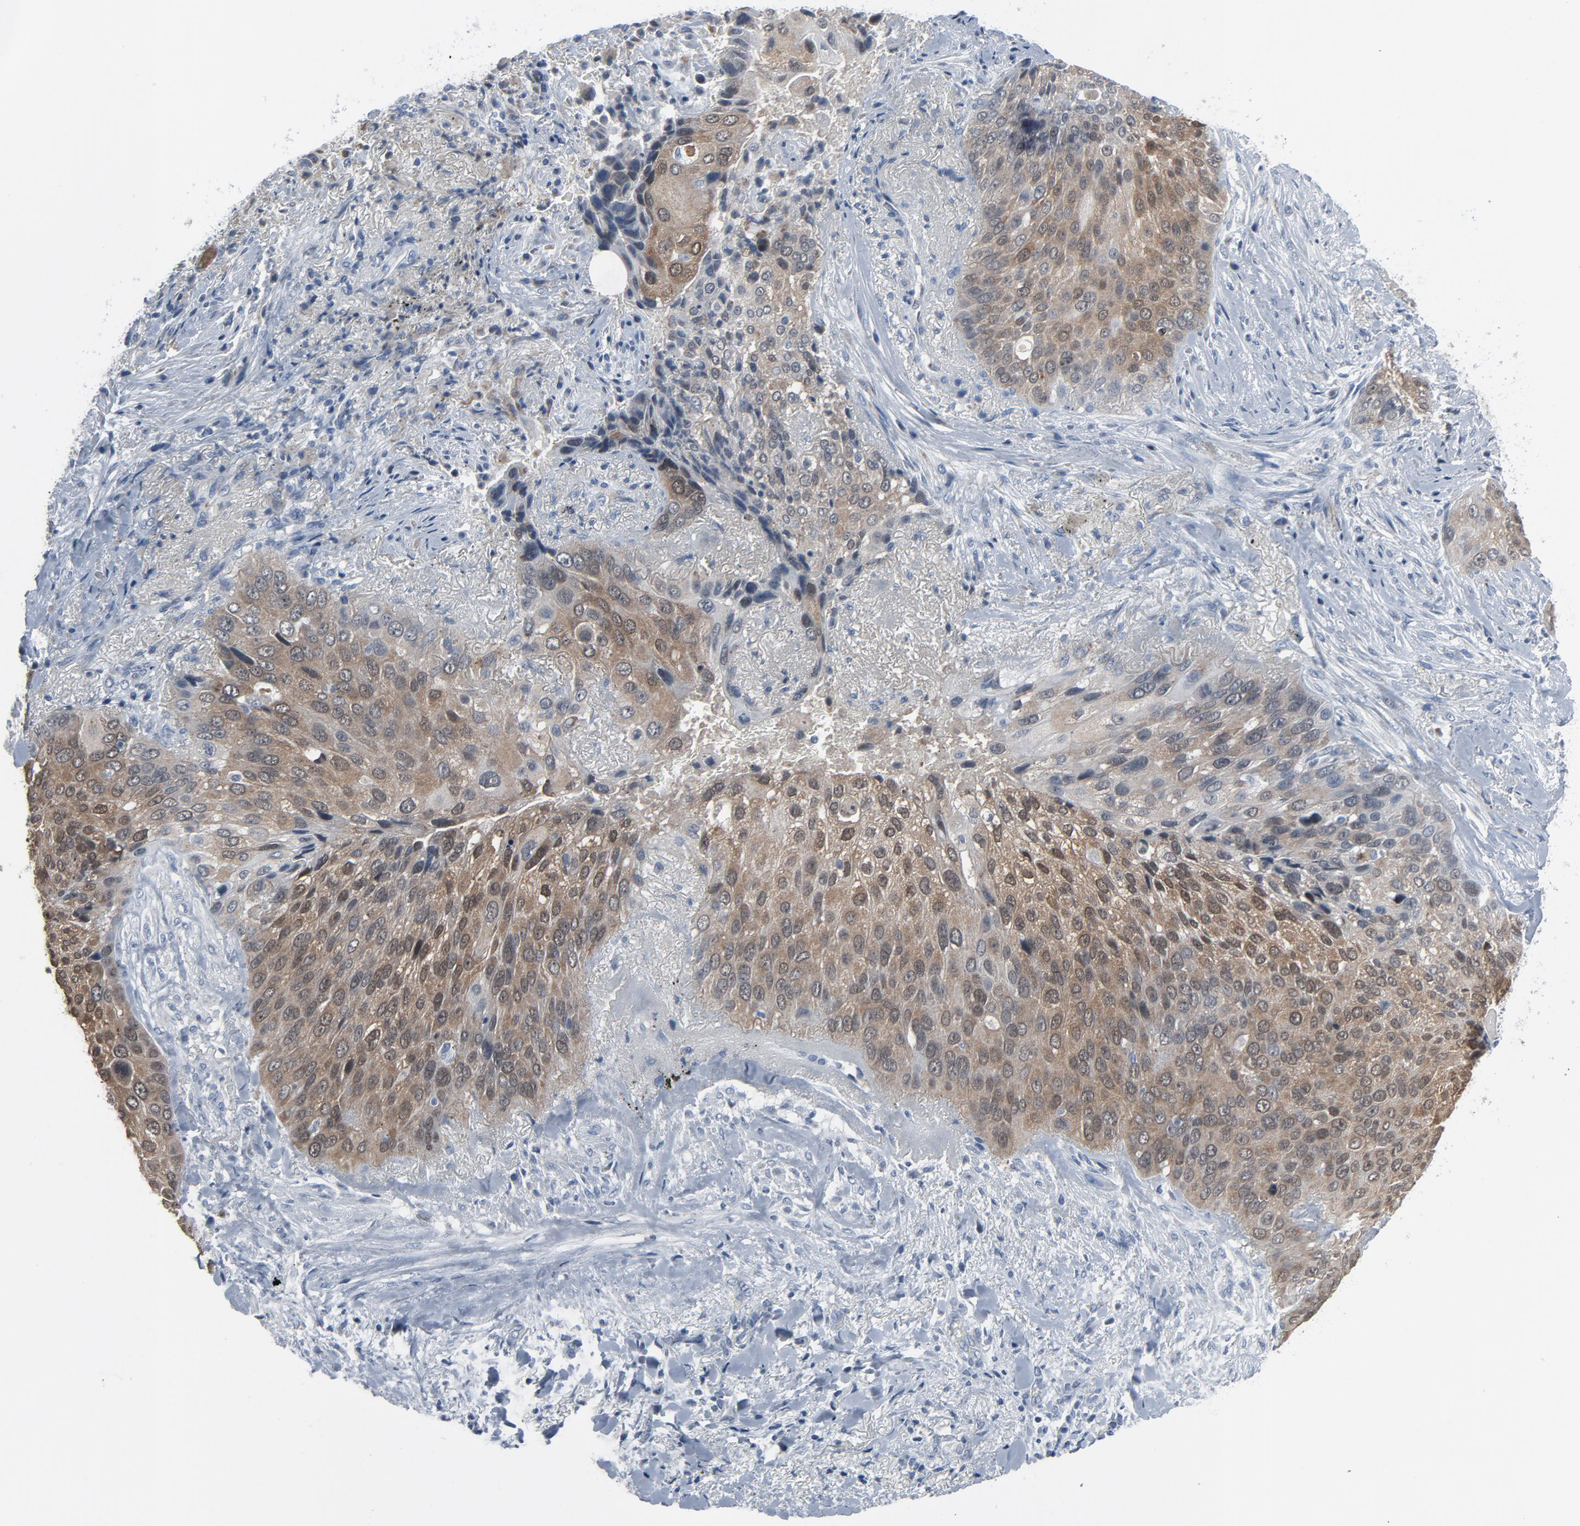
{"staining": {"intensity": "weak", "quantity": ">75%", "location": "cytoplasmic/membranous,nuclear"}, "tissue": "lung cancer", "cell_type": "Tumor cells", "image_type": "cancer", "snomed": [{"axis": "morphology", "description": "Squamous cell carcinoma, NOS"}, {"axis": "topography", "description": "Lung"}], "caption": "A brown stain highlights weak cytoplasmic/membranous and nuclear expression of a protein in human lung cancer (squamous cell carcinoma) tumor cells.", "gene": "GPX2", "patient": {"sex": "male", "age": 54}}